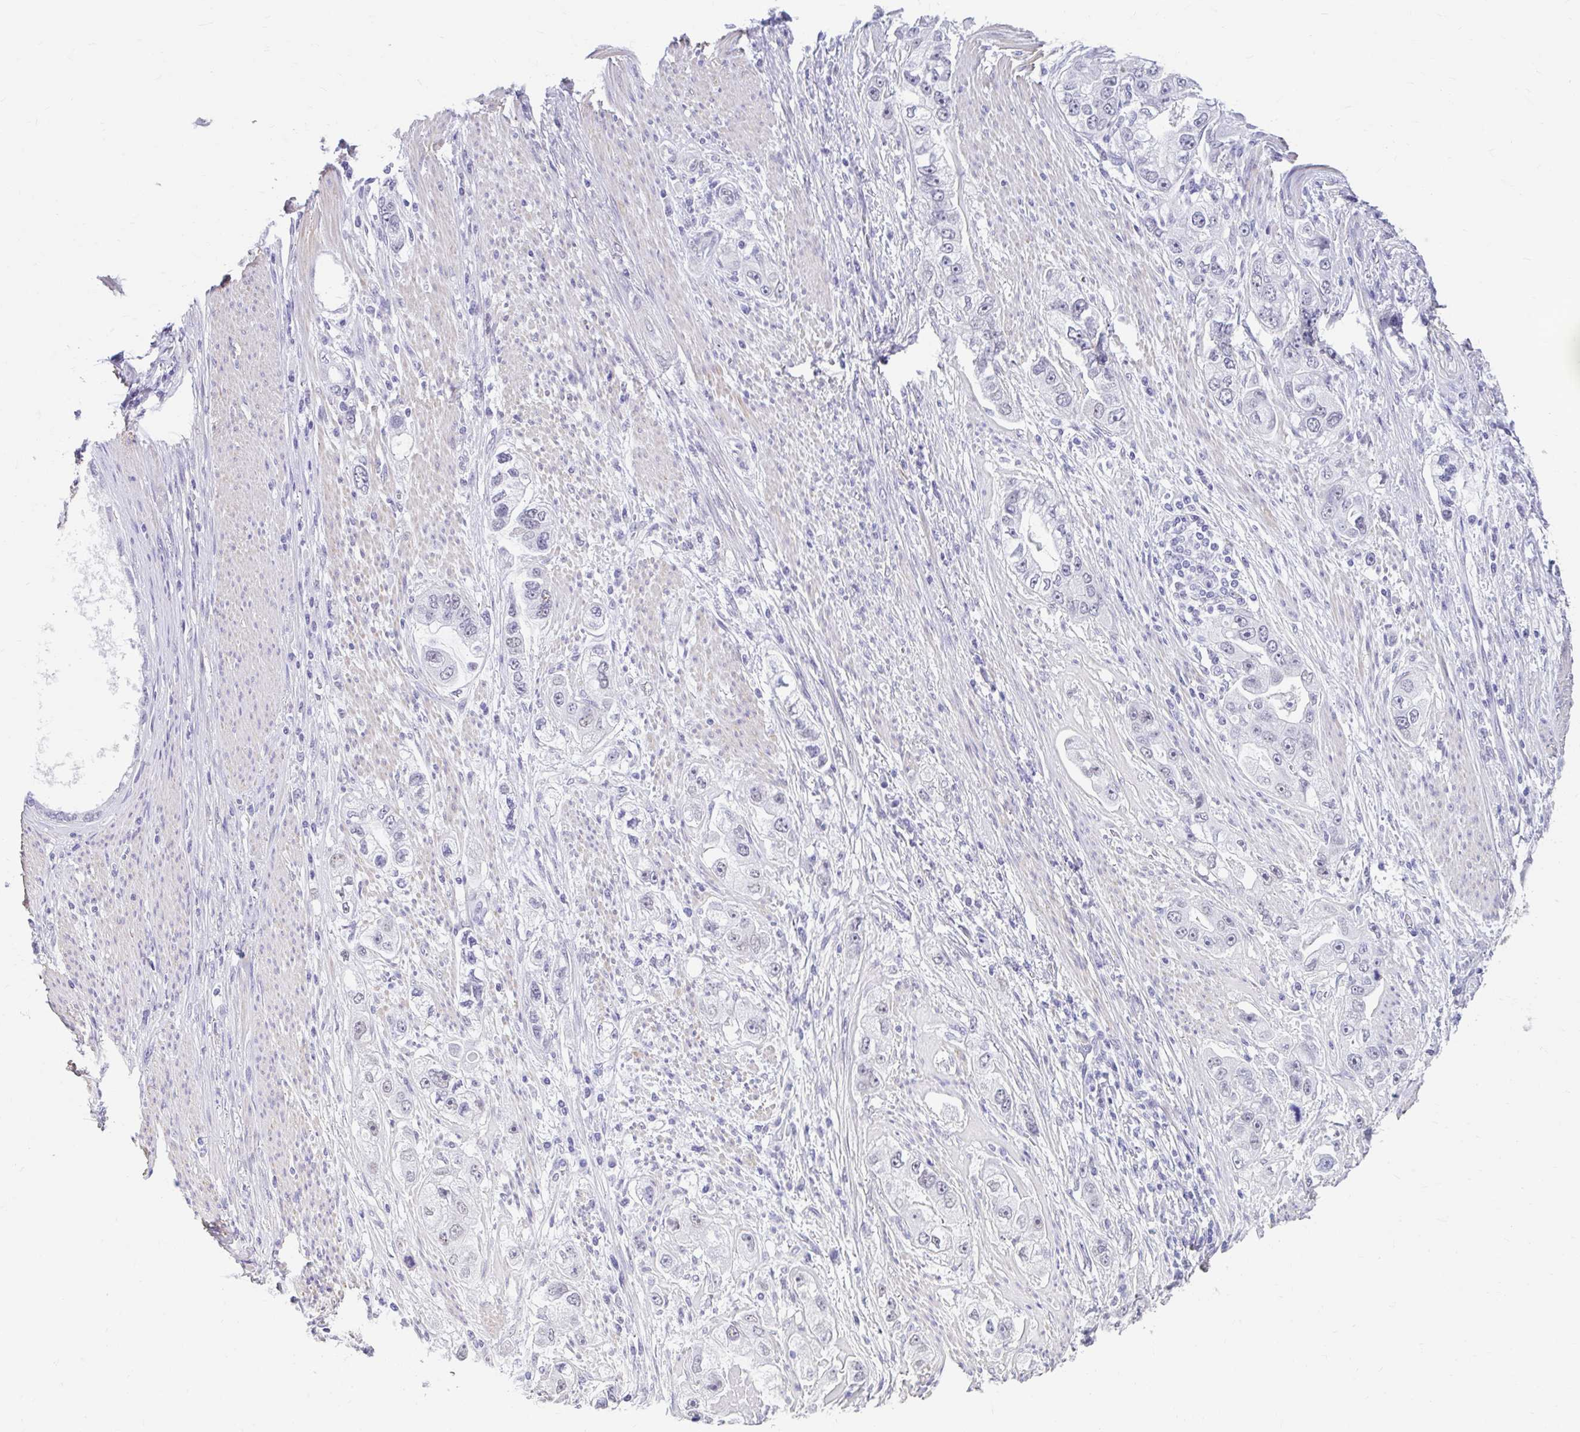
{"staining": {"intensity": "negative", "quantity": "none", "location": "none"}, "tissue": "stomach cancer", "cell_type": "Tumor cells", "image_type": "cancer", "snomed": [{"axis": "morphology", "description": "Adenocarcinoma, NOS"}, {"axis": "topography", "description": "Stomach, lower"}], "caption": "An immunohistochemistry photomicrograph of stomach cancer (adenocarcinoma) is shown. There is no staining in tumor cells of stomach cancer (adenocarcinoma).", "gene": "DCAF17", "patient": {"sex": "female", "age": 93}}